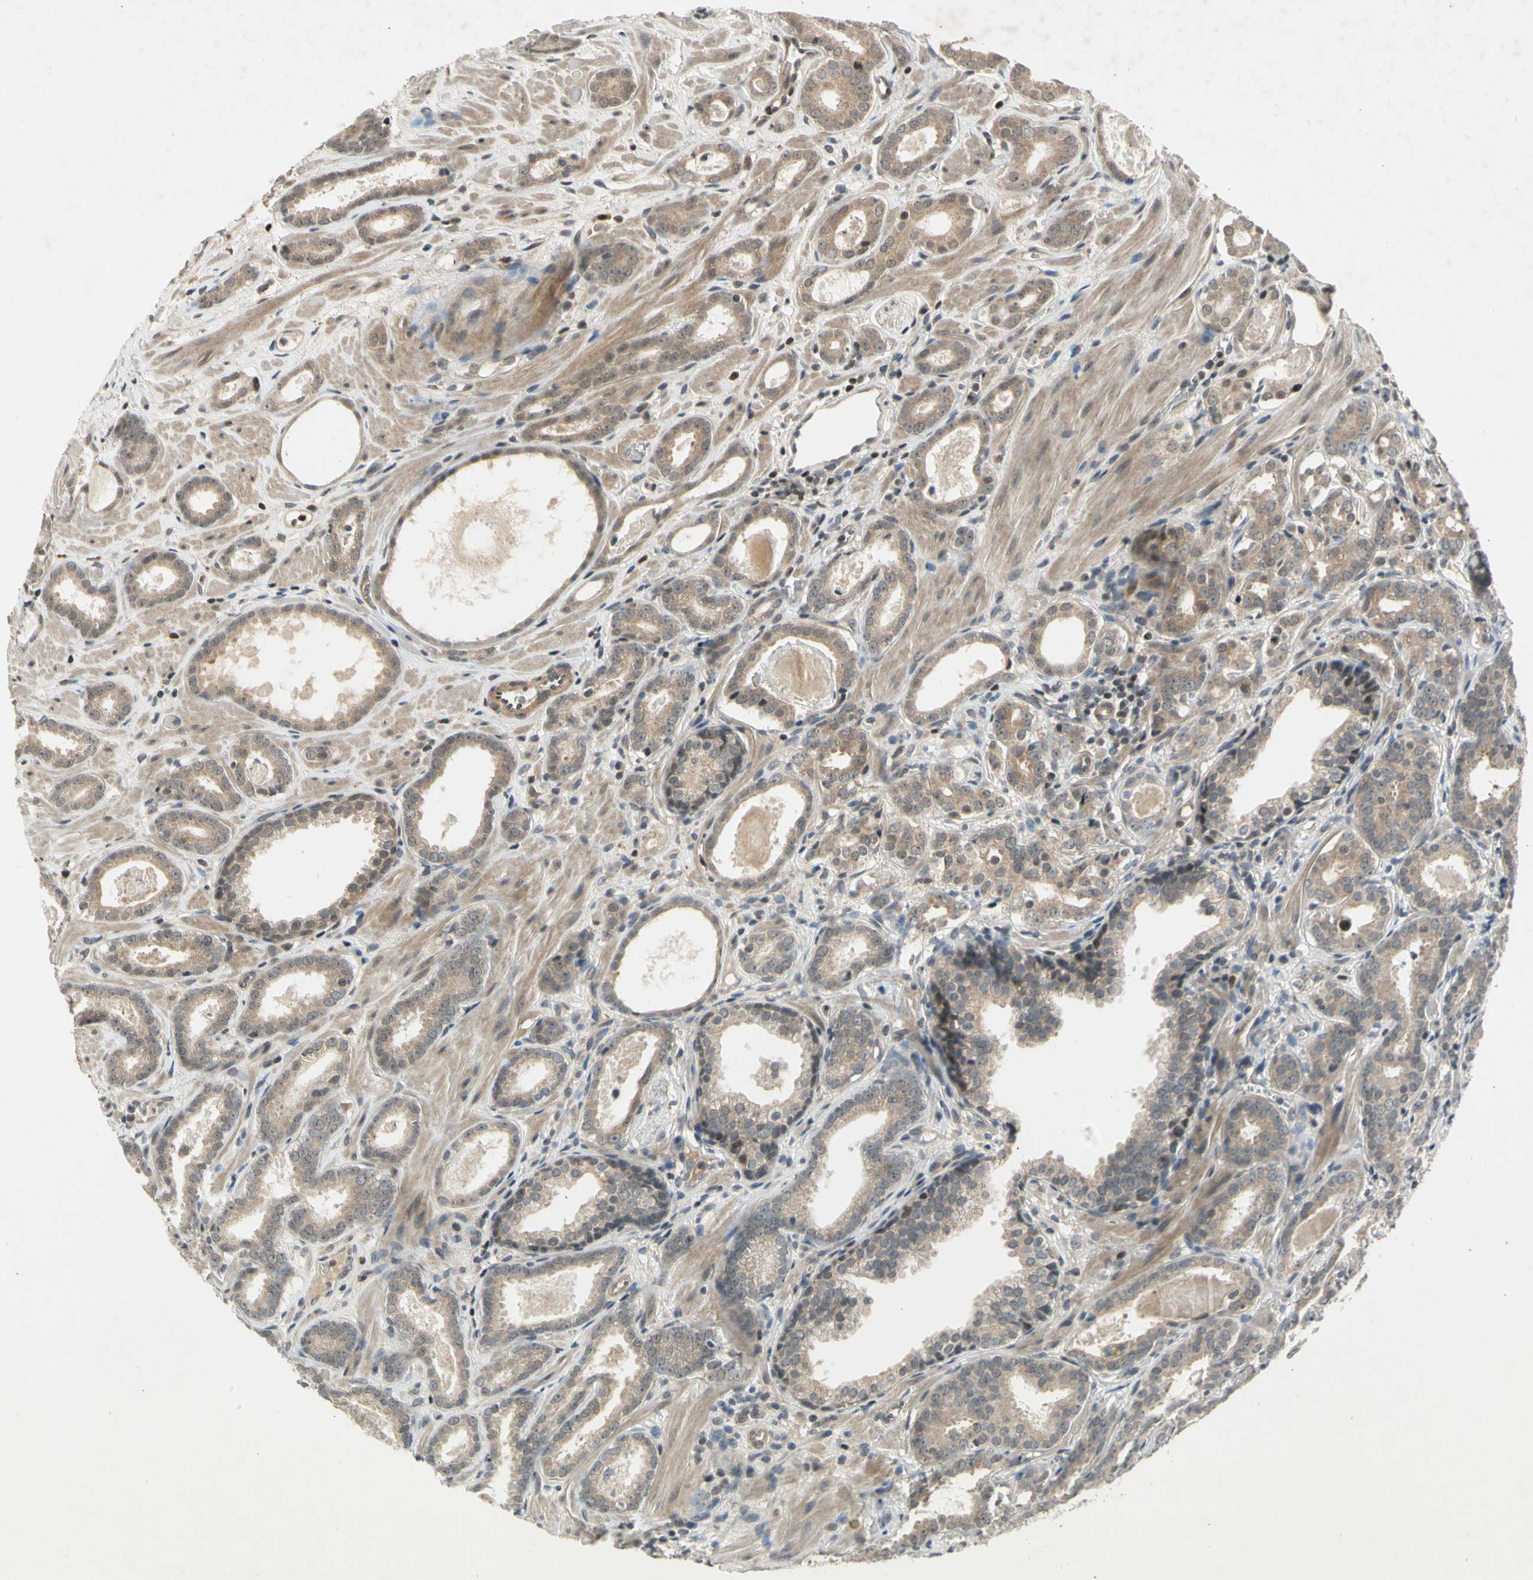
{"staining": {"intensity": "weak", "quantity": ">75%", "location": "cytoplasmic/membranous"}, "tissue": "prostate cancer", "cell_type": "Tumor cells", "image_type": "cancer", "snomed": [{"axis": "morphology", "description": "Adenocarcinoma, Low grade"}, {"axis": "topography", "description": "Prostate"}], "caption": "An image of adenocarcinoma (low-grade) (prostate) stained for a protein exhibits weak cytoplasmic/membranous brown staining in tumor cells.", "gene": "EFNB2", "patient": {"sex": "male", "age": 57}}